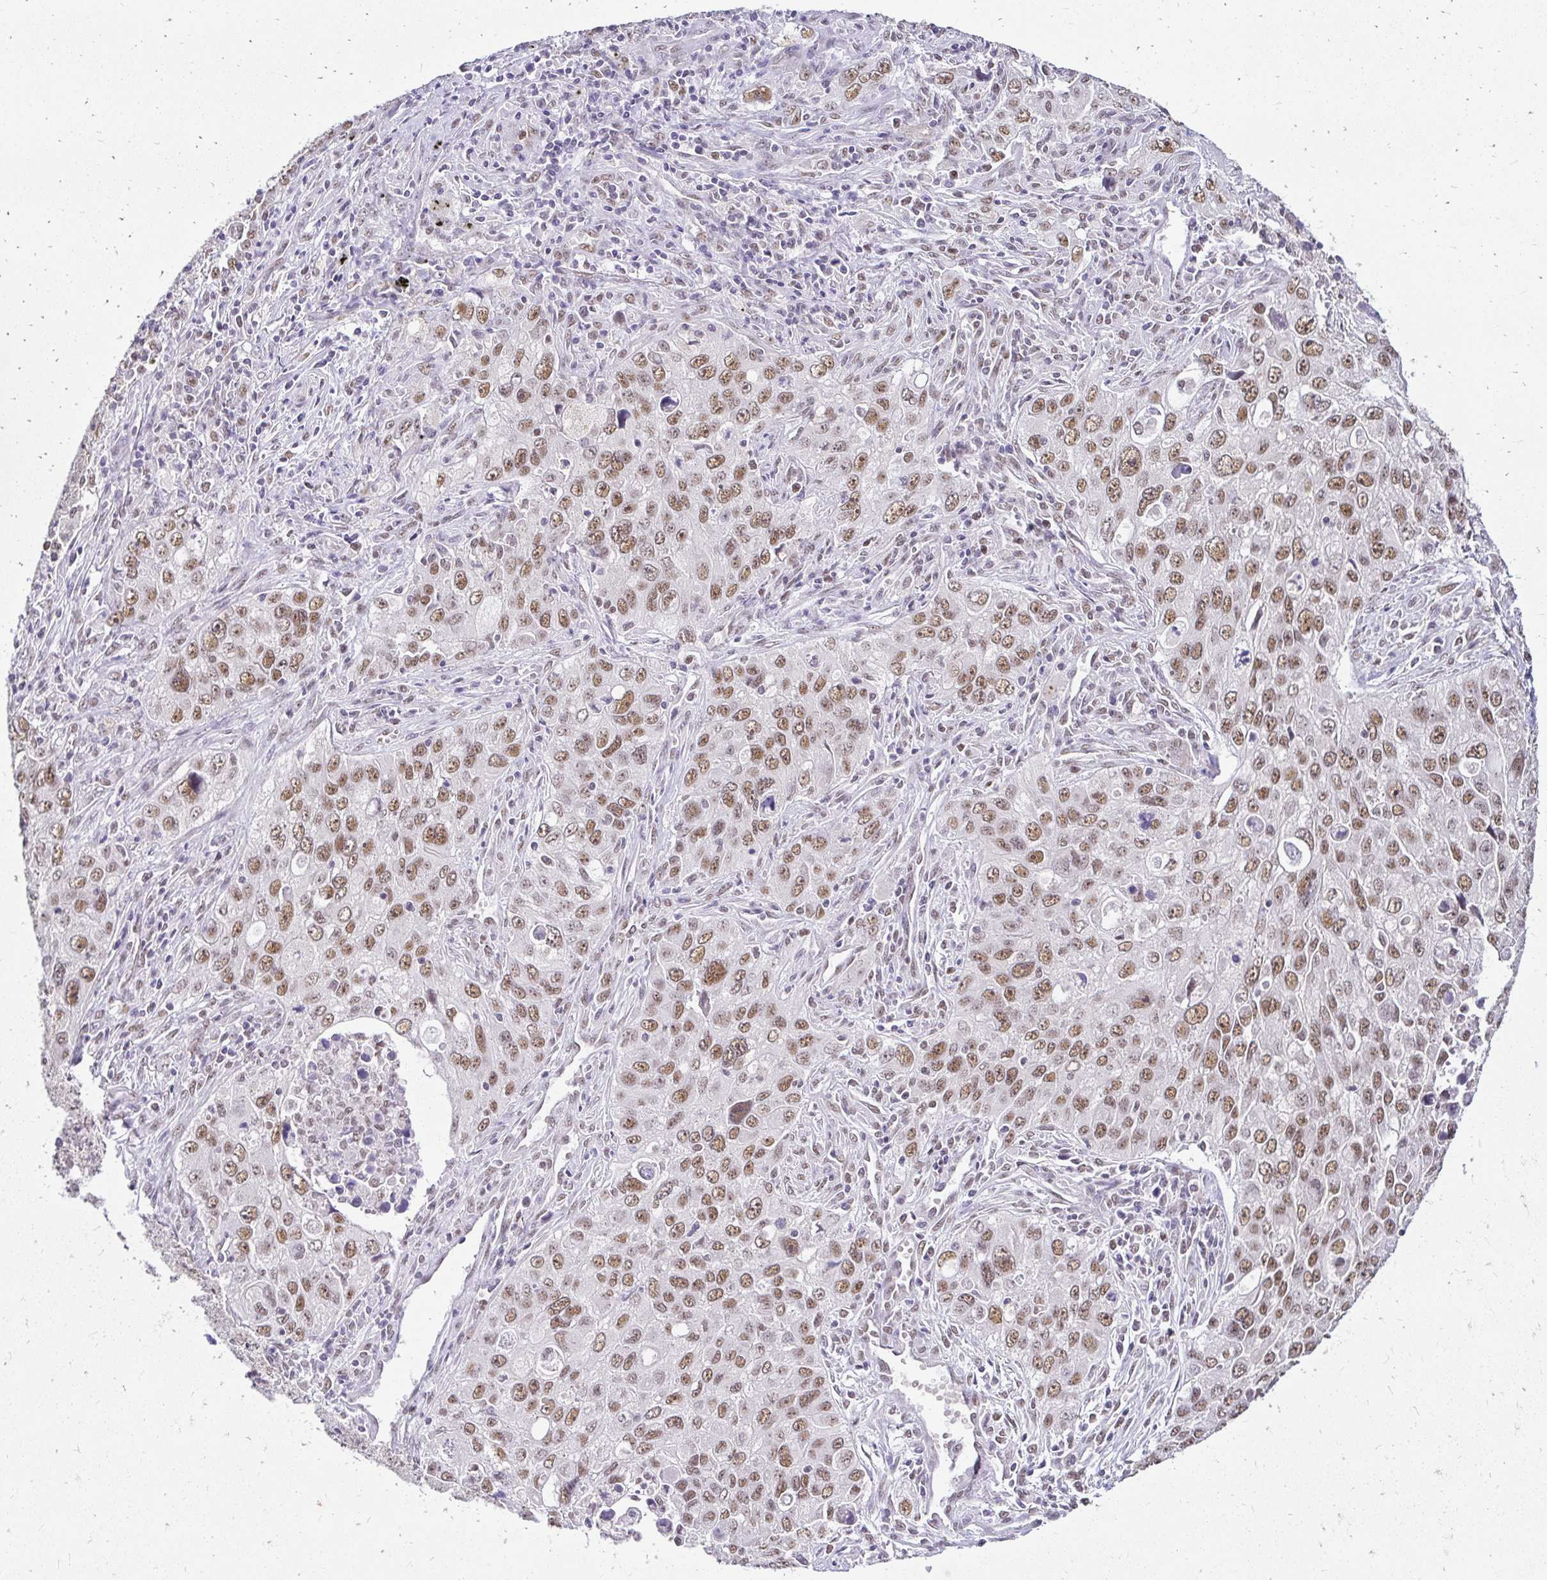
{"staining": {"intensity": "moderate", "quantity": ">75%", "location": "nuclear"}, "tissue": "lung cancer", "cell_type": "Tumor cells", "image_type": "cancer", "snomed": [{"axis": "morphology", "description": "Adenocarcinoma, NOS"}, {"axis": "morphology", "description": "Adenocarcinoma, metastatic, NOS"}, {"axis": "topography", "description": "Lymph node"}, {"axis": "topography", "description": "Lung"}], "caption": "Moderate nuclear positivity is seen in approximately >75% of tumor cells in adenocarcinoma (lung). Immunohistochemistry (ihc) stains the protein in brown and the nuclei are stained blue.", "gene": "RIMS4", "patient": {"sex": "female", "age": 42}}